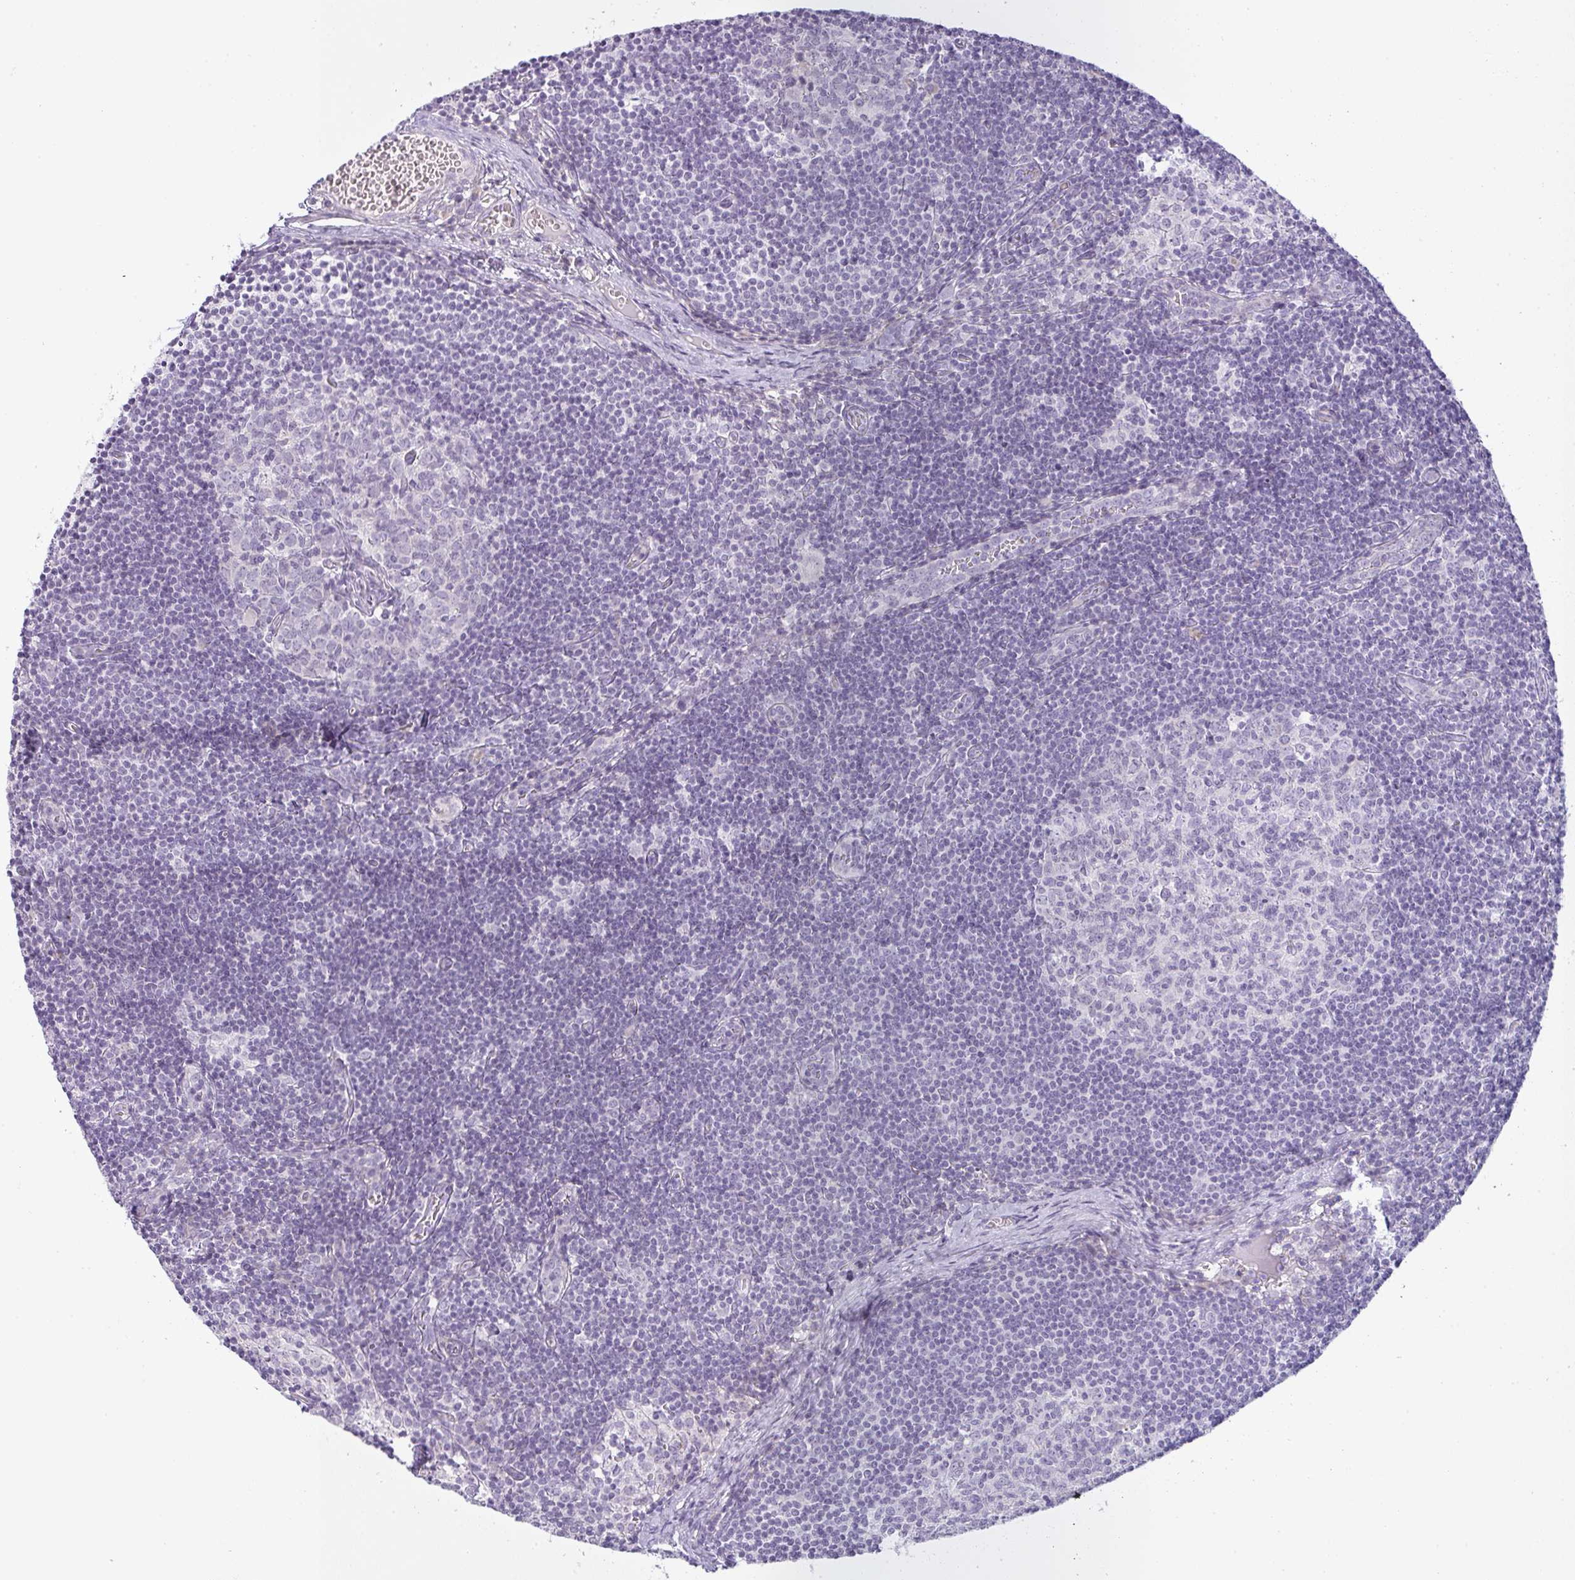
{"staining": {"intensity": "negative", "quantity": "none", "location": "none"}, "tissue": "lymph node", "cell_type": "Germinal center cells", "image_type": "normal", "snomed": [{"axis": "morphology", "description": "Normal tissue, NOS"}, {"axis": "topography", "description": "Lymph node"}], "caption": "Protein analysis of benign lymph node exhibits no significant staining in germinal center cells.", "gene": "SIRPB2", "patient": {"sex": "female", "age": 31}}